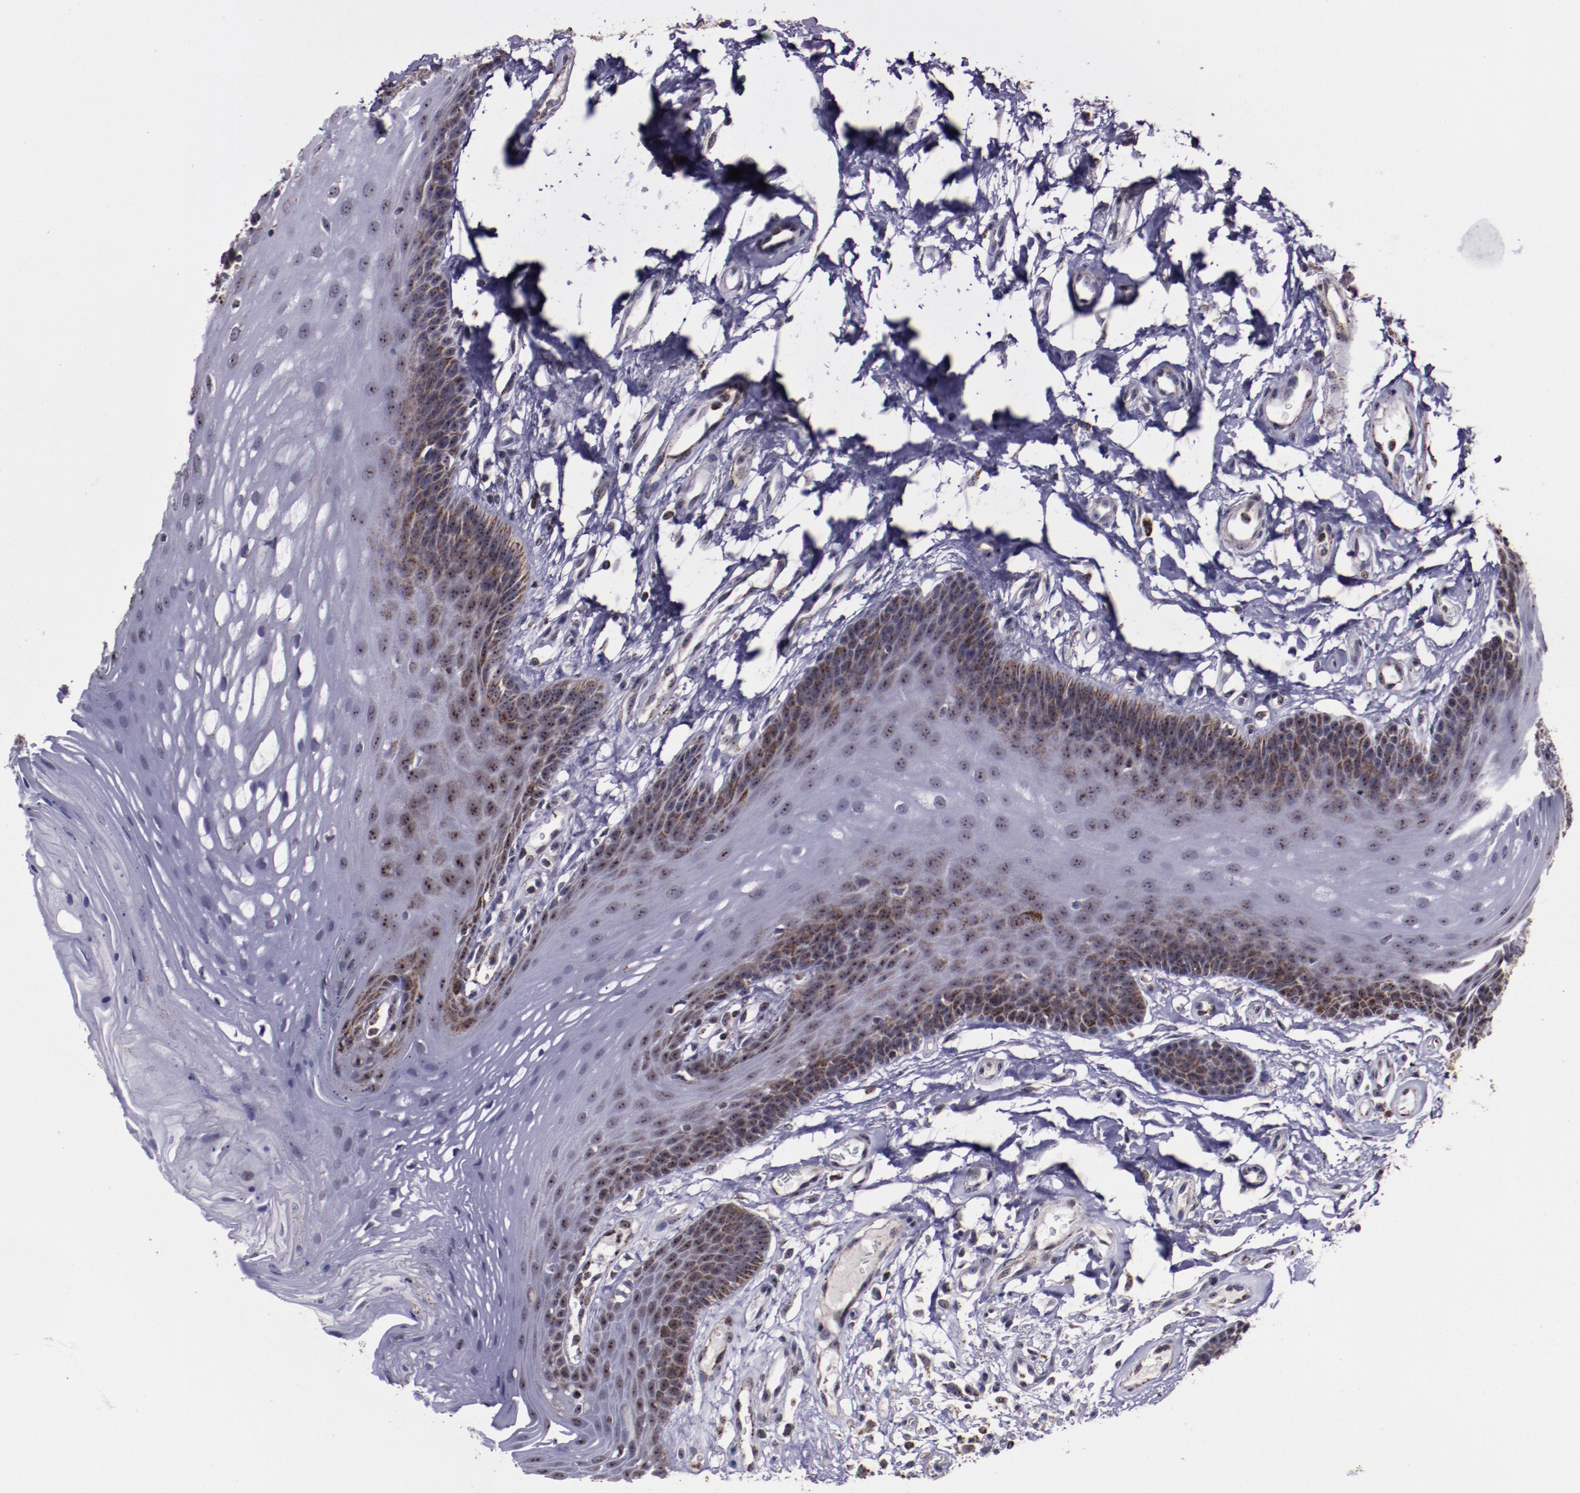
{"staining": {"intensity": "moderate", "quantity": ">75%", "location": "cytoplasmic/membranous,nuclear"}, "tissue": "oral mucosa", "cell_type": "Squamous epithelial cells", "image_type": "normal", "snomed": [{"axis": "morphology", "description": "Normal tissue, NOS"}, {"axis": "topography", "description": "Oral tissue"}], "caption": "A medium amount of moderate cytoplasmic/membranous,nuclear staining is identified in approximately >75% of squamous epithelial cells in benign oral mucosa.", "gene": "LONP1", "patient": {"sex": "male", "age": 62}}